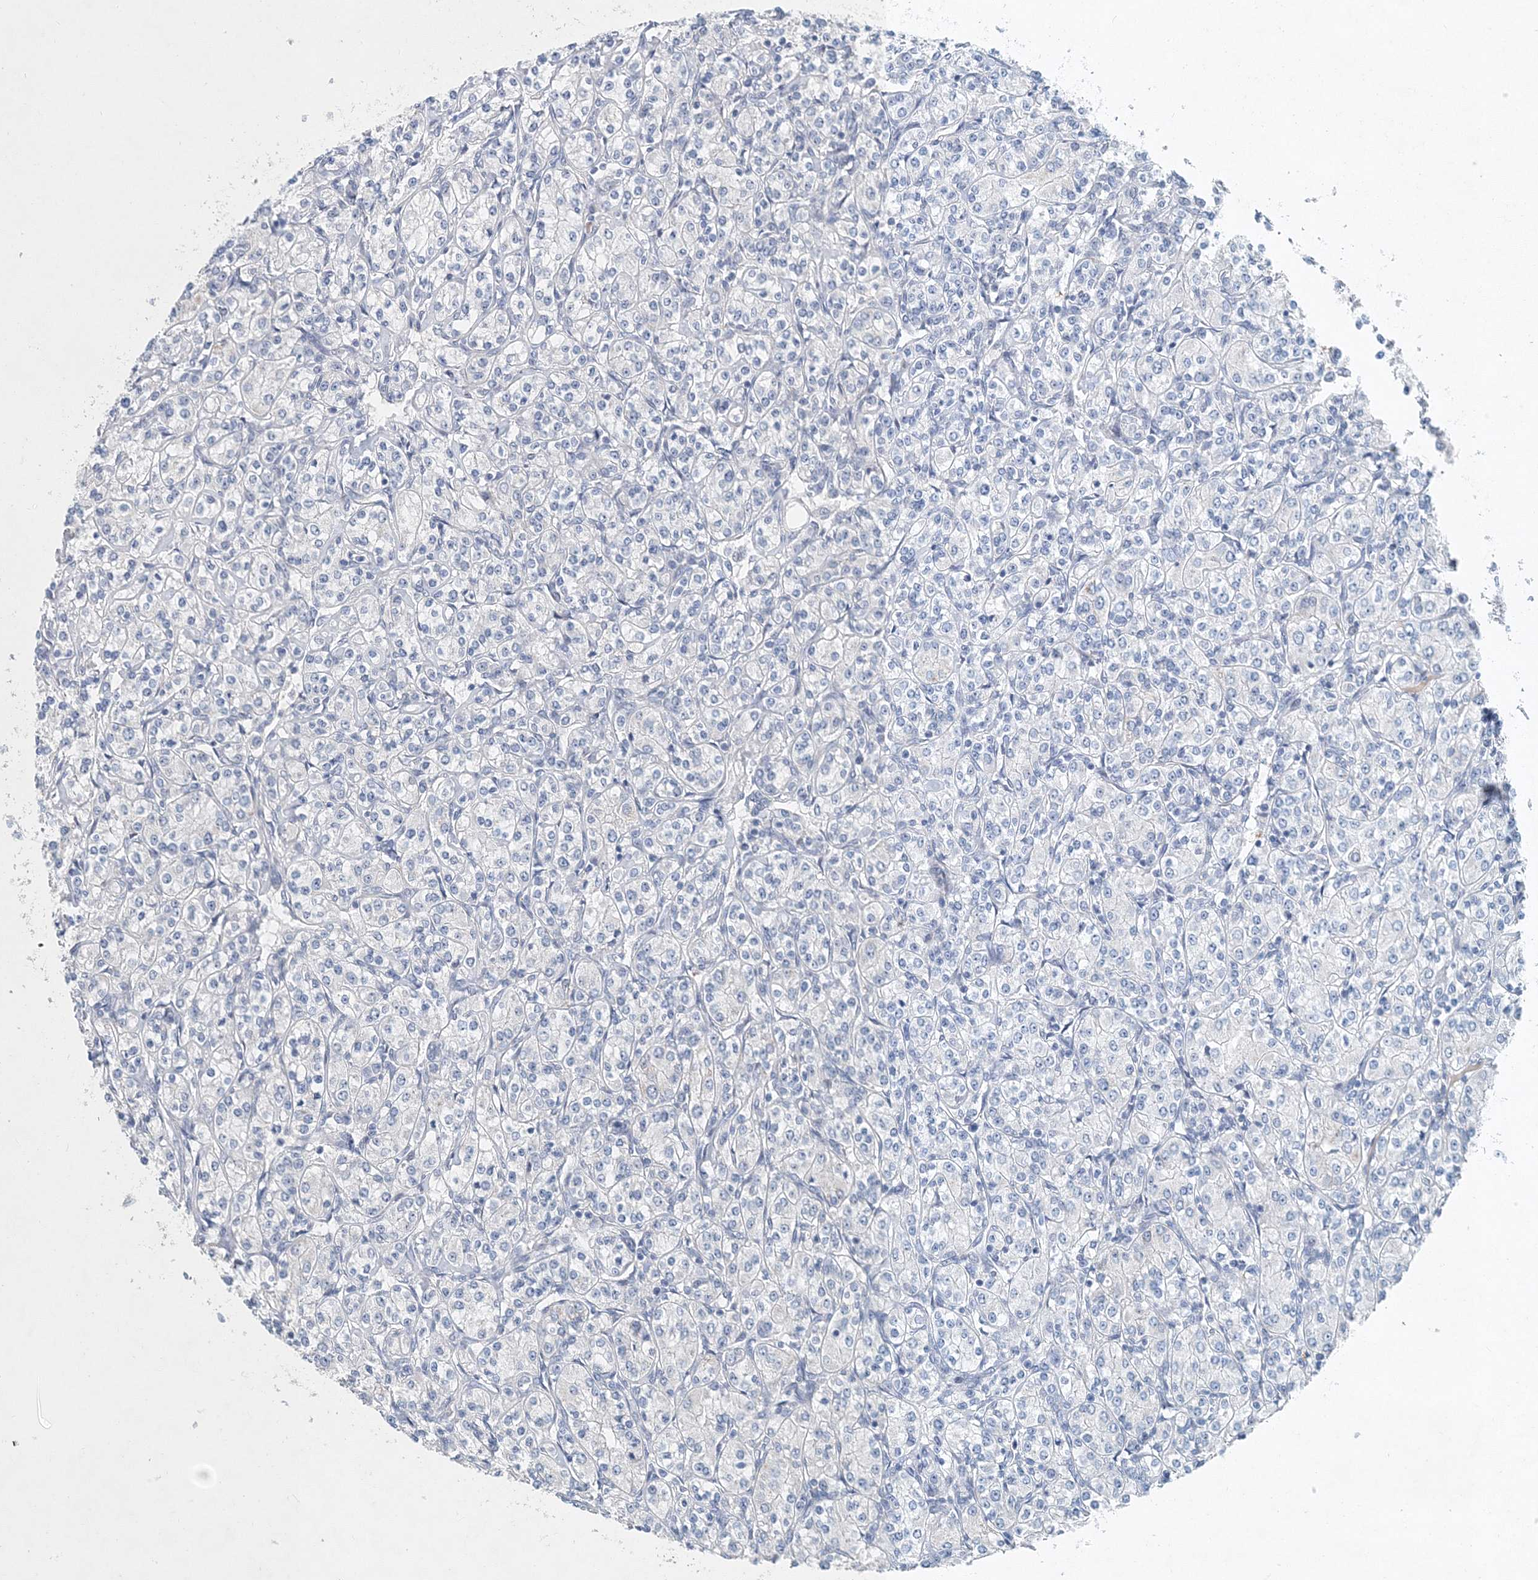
{"staining": {"intensity": "negative", "quantity": "none", "location": "none"}, "tissue": "renal cancer", "cell_type": "Tumor cells", "image_type": "cancer", "snomed": [{"axis": "morphology", "description": "Adenocarcinoma, NOS"}, {"axis": "topography", "description": "Kidney"}], "caption": "Tumor cells are negative for brown protein staining in renal cancer (adenocarcinoma). (Stains: DAB (3,3'-diaminobenzidine) immunohistochemistry (IHC) with hematoxylin counter stain, Microscopy: brightfield microscopy at high magnification).", "gene": "UIMC1", "patient": {"sex": "male", "age": 77}}